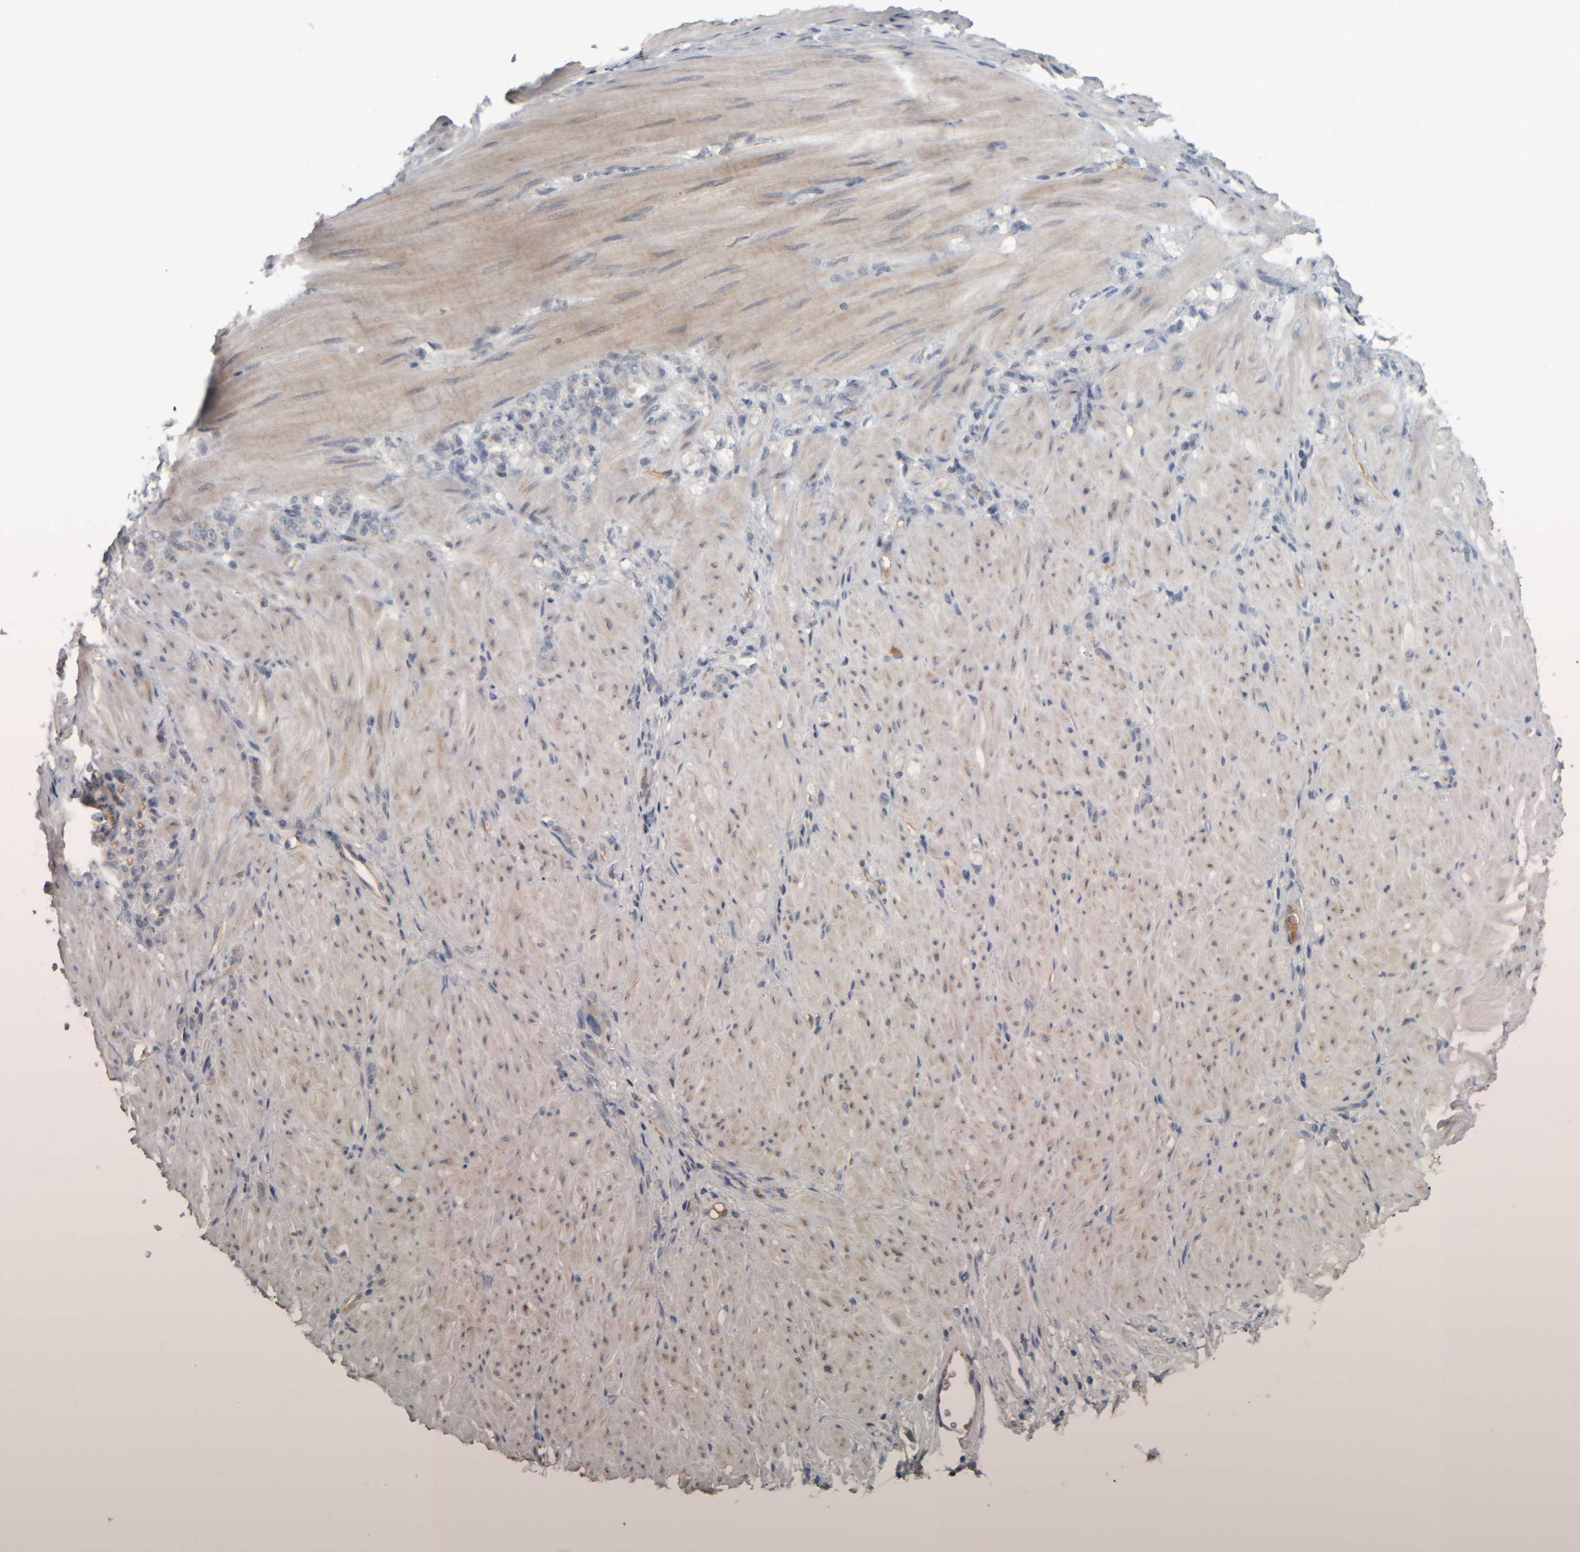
{"staining": {"intensity": "negative", "quantity": "none", "location": "none"}, "tissue": "stomach cancer", "cell_type": "Tumor cells", "image_type": "cancer", "snomed": [{"axis": "morphology", "description": "Normal tissue, NOS"}, {"axis": "morphology", "description": "Adenocarcinoma, NOS"}, {"axis": "topography", "description": "Stomach"}], "caption": "This is a micrograph of immunohistochemistry staining of stomach adenocarcinoma, which shows no staining in tumor cells. The staining was performed using DAB to visualize the protein expression in brown, while the nuclei were stained in blue with hematoxylin (Magnification: 20x).", "gene": "CAVIN4", "patient": {"sex": "male", "age": 82}}